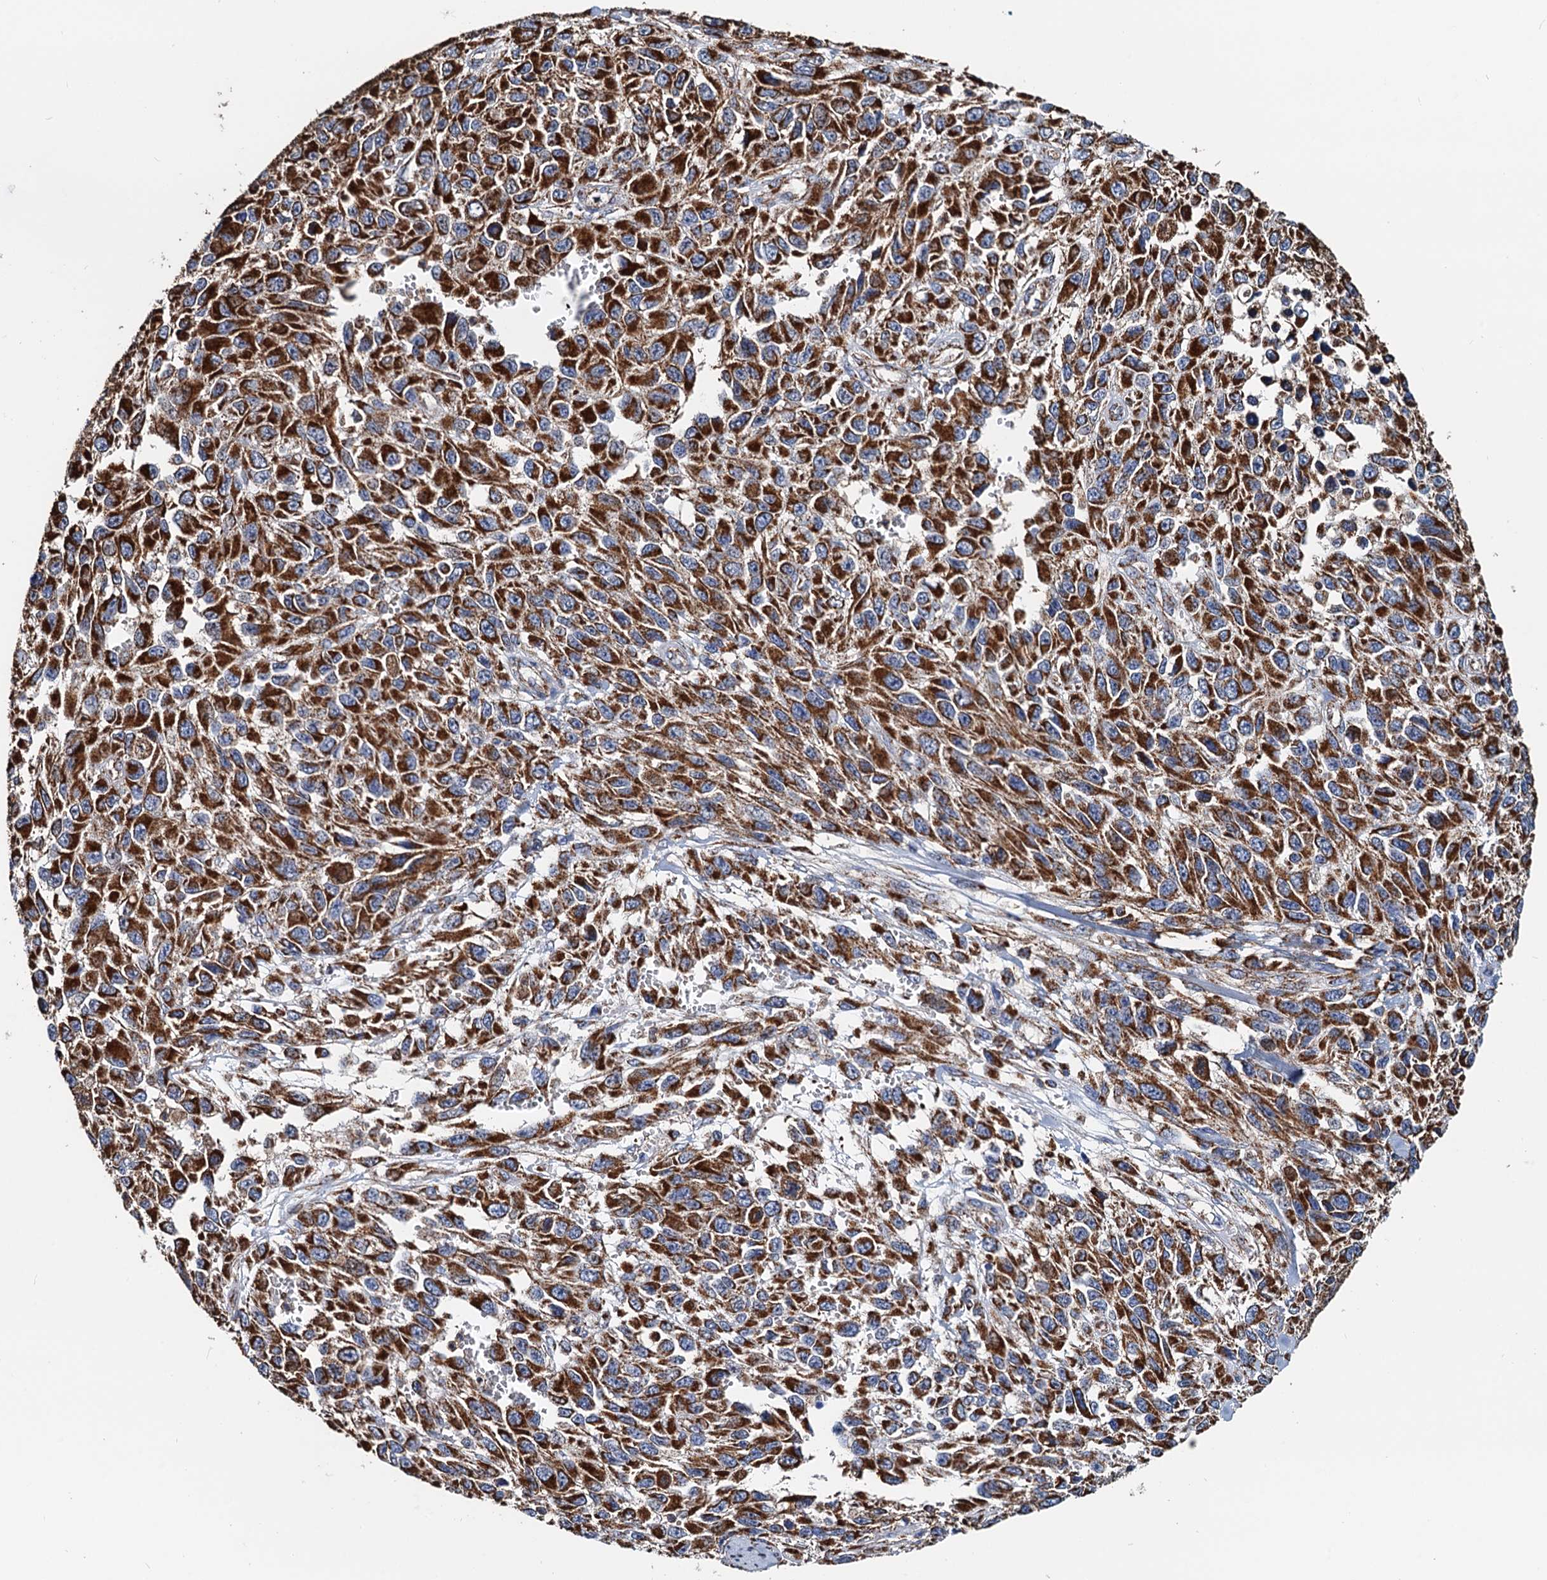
{"staining": {"intensity": "strong", "quantity": ">75%", "location": "cytoplasmic/membranous"}, "tissue": "melanoma", "cell_type": "Tumor cells", "image_type": "cancer", "snomed": [{"axis": "morphology", "description": "Normal tissue, NOS"}, {"axis": "morphology", "description": "Malignant melanoma, NOS"}, {"axis": "topography", "description": "Skin"}], "caption": "Strong cytoplasmic/membranous protein positivity is seen in approximately >75% of tumor cells in melanoma.", "gene": "AAGAB", "patient": {"sex": "female", "age": 96}}